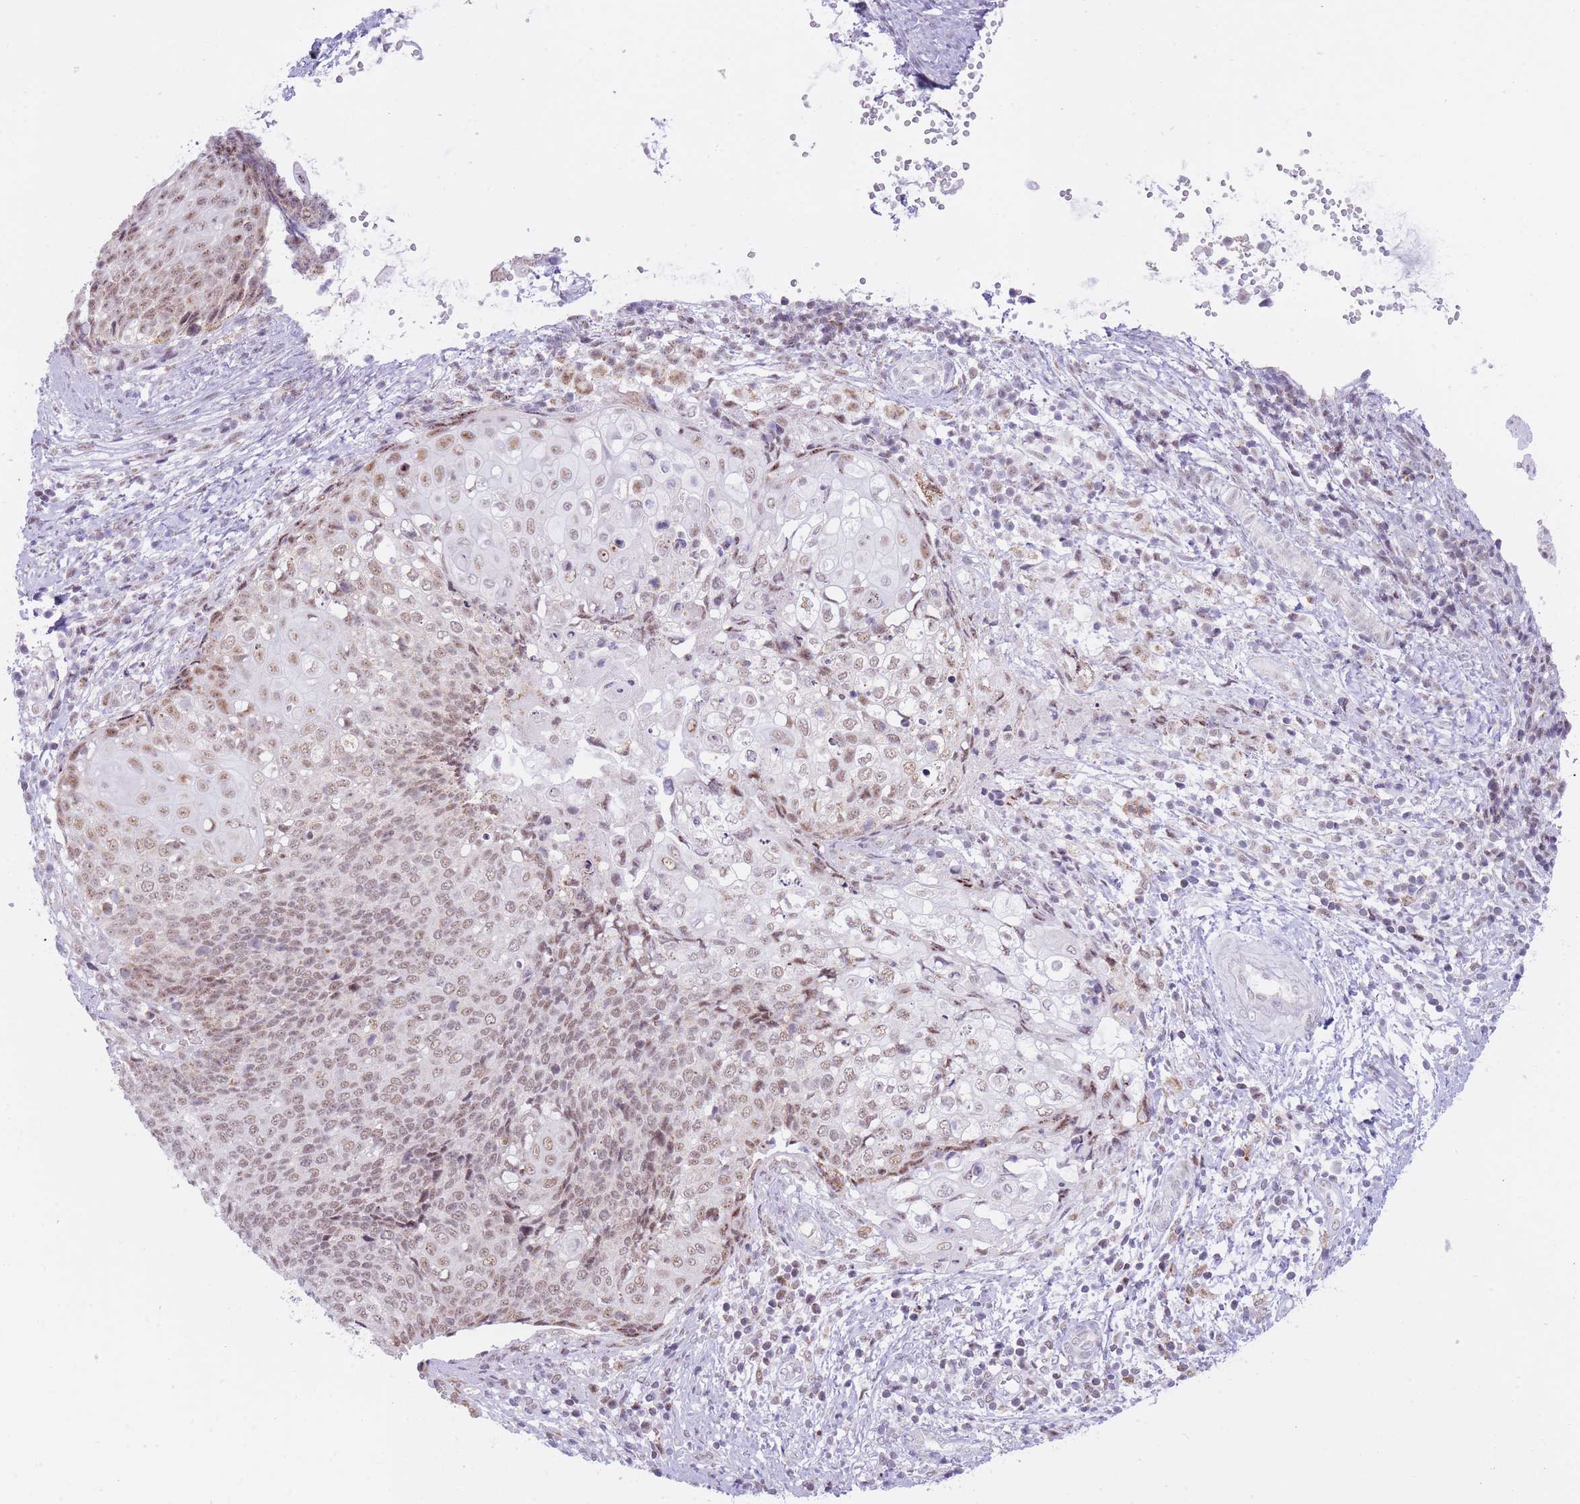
{"staining": {"intensity": "weak", "quantity": "25%-75%", "location": "nuclear"}, "tissue": "cervical cancer", "cell_type": "Tumor cells", "image_type": "cancer", "snomed": [{"axis": "morphology", "description": "Squamous cell carcinoma, NOS"}, {"axis": "topography", "description": "Cervix"}], "caption": "Weak nuclear protein positivity is seen in about 25%-75% of tumor cells in cervical cancer.", "gene": "CYP2B6", "patient": {"sex": "female", "age": 39}}